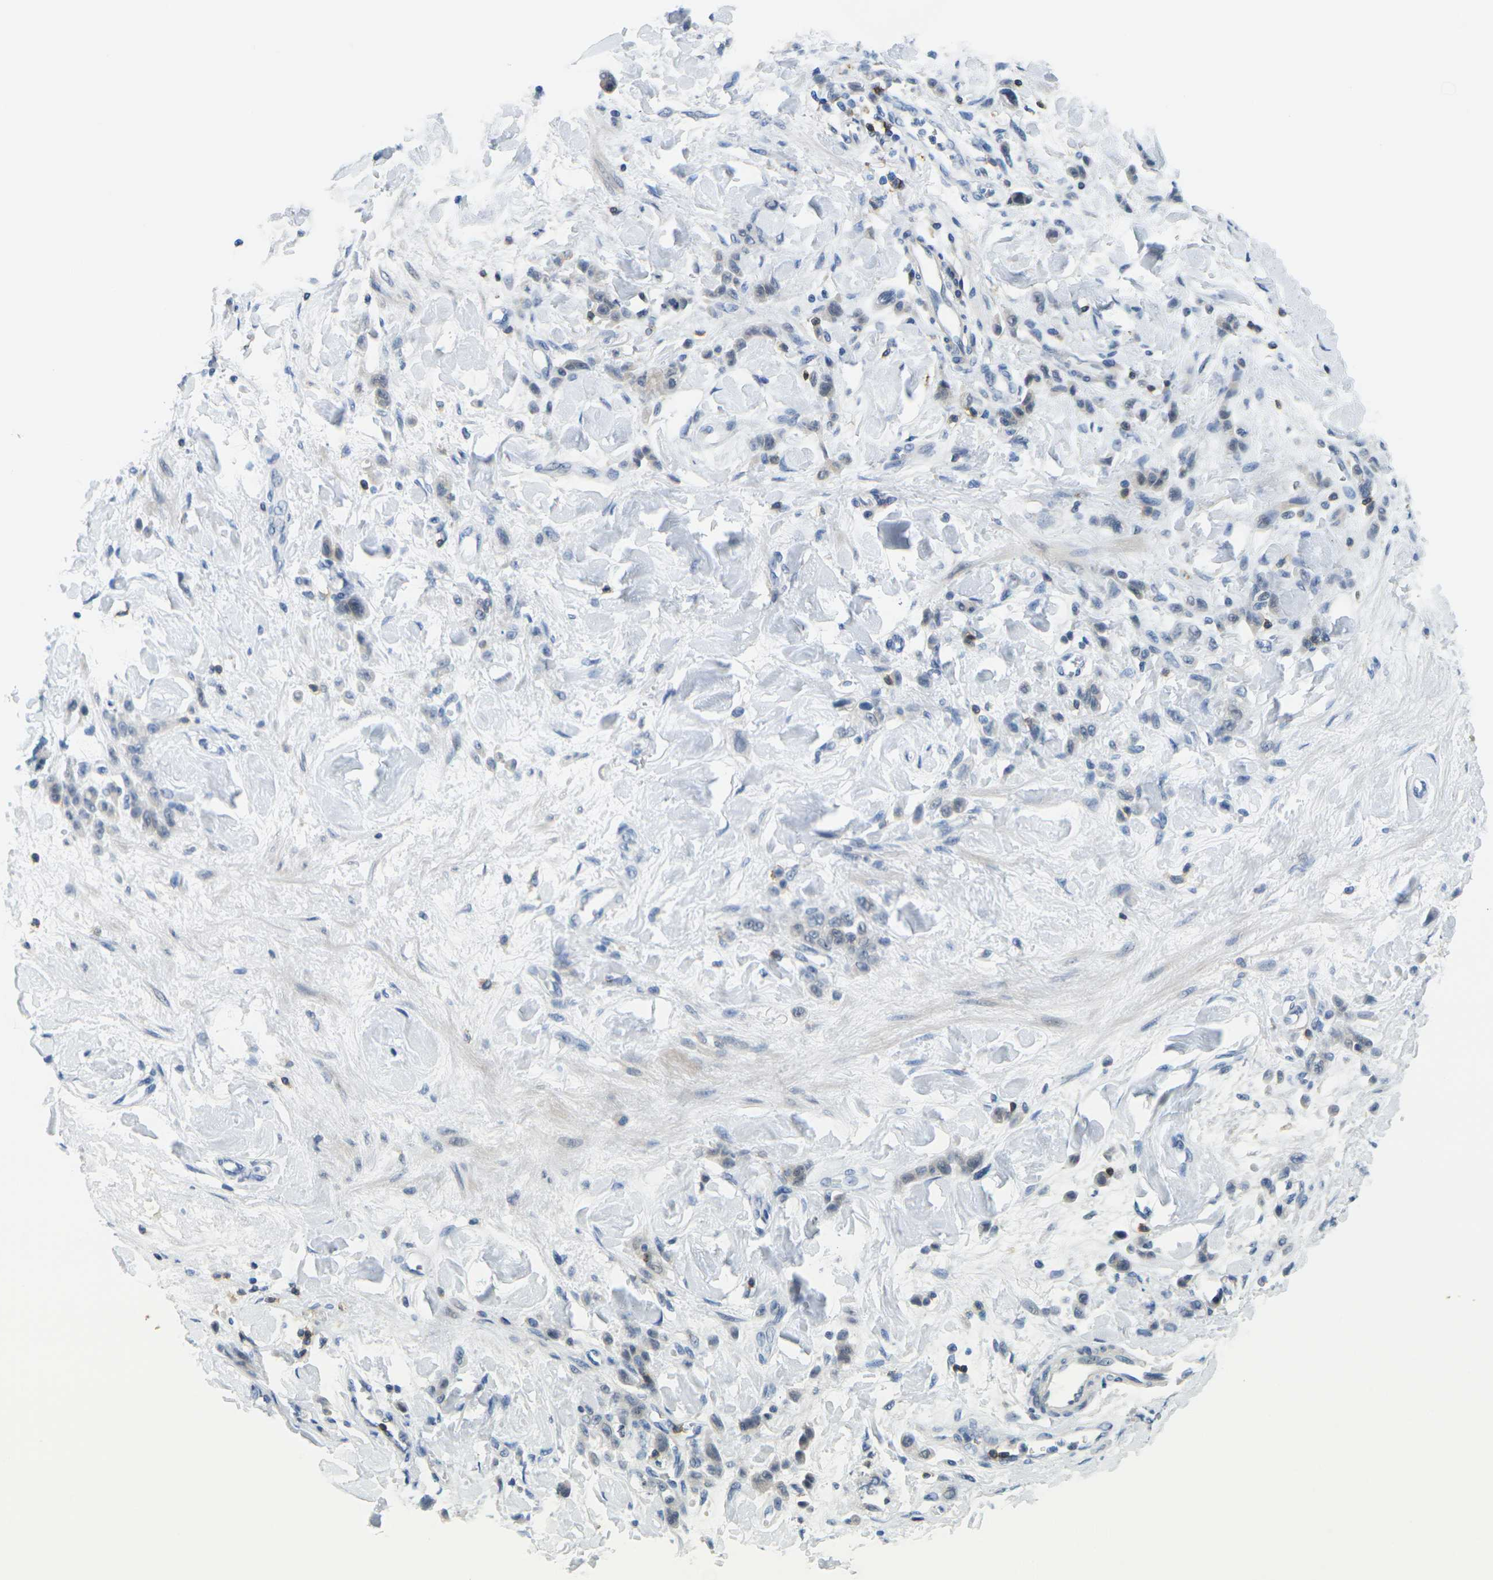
{"staining": {"intensity": "negative", "quantity": "none", "location": "none"}, "tissue": "stomach cancer", "cell_type": "Tumor cells", "image_type": "cancer", "snomed": [{"axis": "morphology", "description": "Normal tissue, NOS"}, {"axis": "morphology", "description": "Adenocarcinoma, NOS"}, {"axis": "topography", "description": "Stomach"}], "caption": "Immunohistochemical staining of adenocarcinoma (stomach) shows no significant staining in tumor cells.", "gene": "CD3D", "patient": {"sex": "male", "age": 82}}